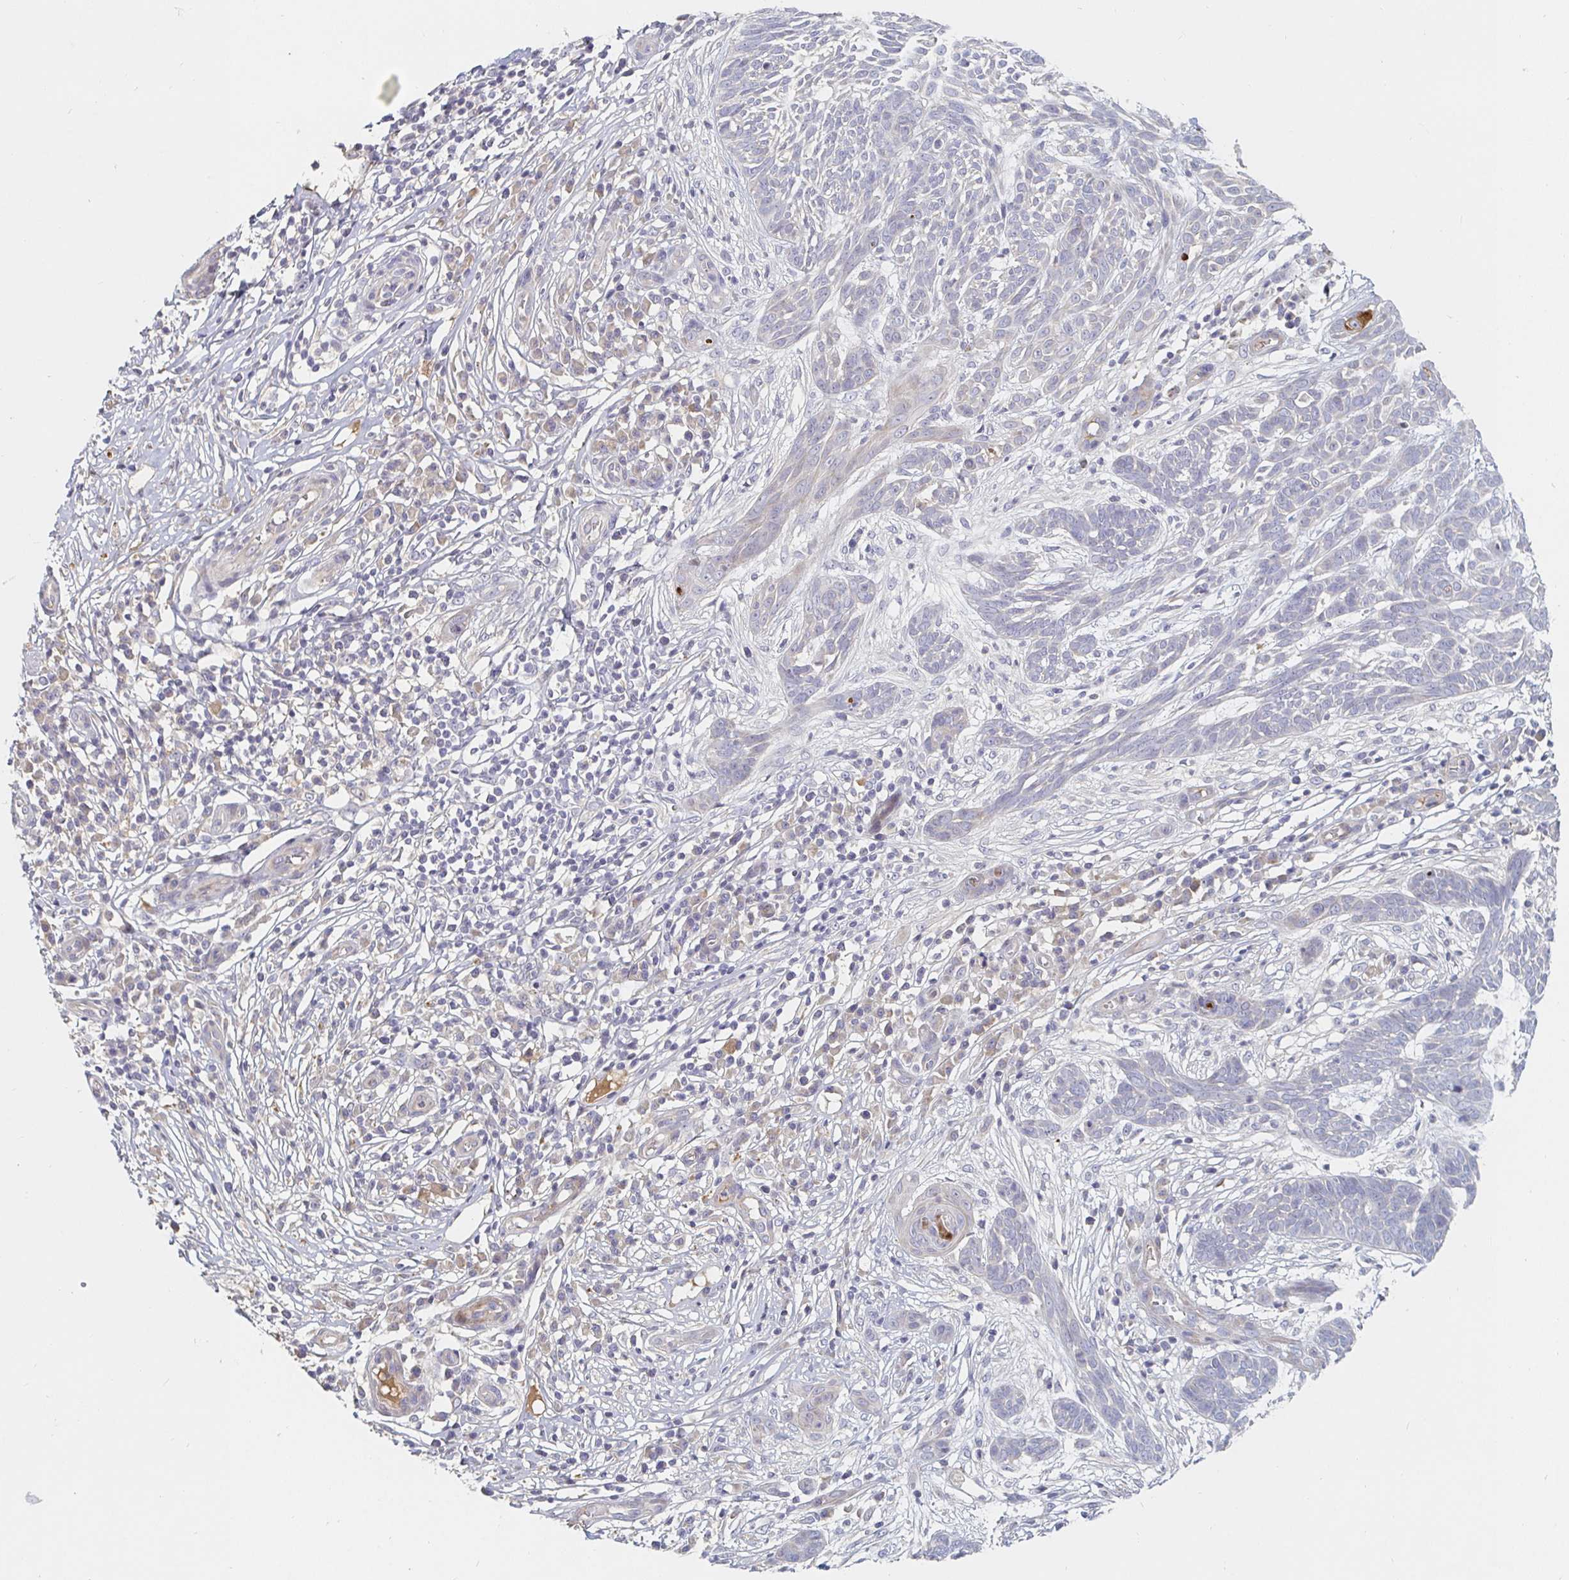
{"staining": {"intensity": "negative", "quantity": "none", "location": "none"}, "tissue": "skin cancer", "cell_type": "Tumor cells", "image_type": "cancer", "snomed": [{"axis": "morphology", "description": "Basal cell carcinoma"}, {"axis": "topography", "description": "Skin"}, {"axis": "topography", "description": "Skin, foot"}], "caption": "Tumor cells show no significant protein staining in skin basal cell carcinoma.", "gene": "NME9", "patient": {"sex": "female", "age": 86}}